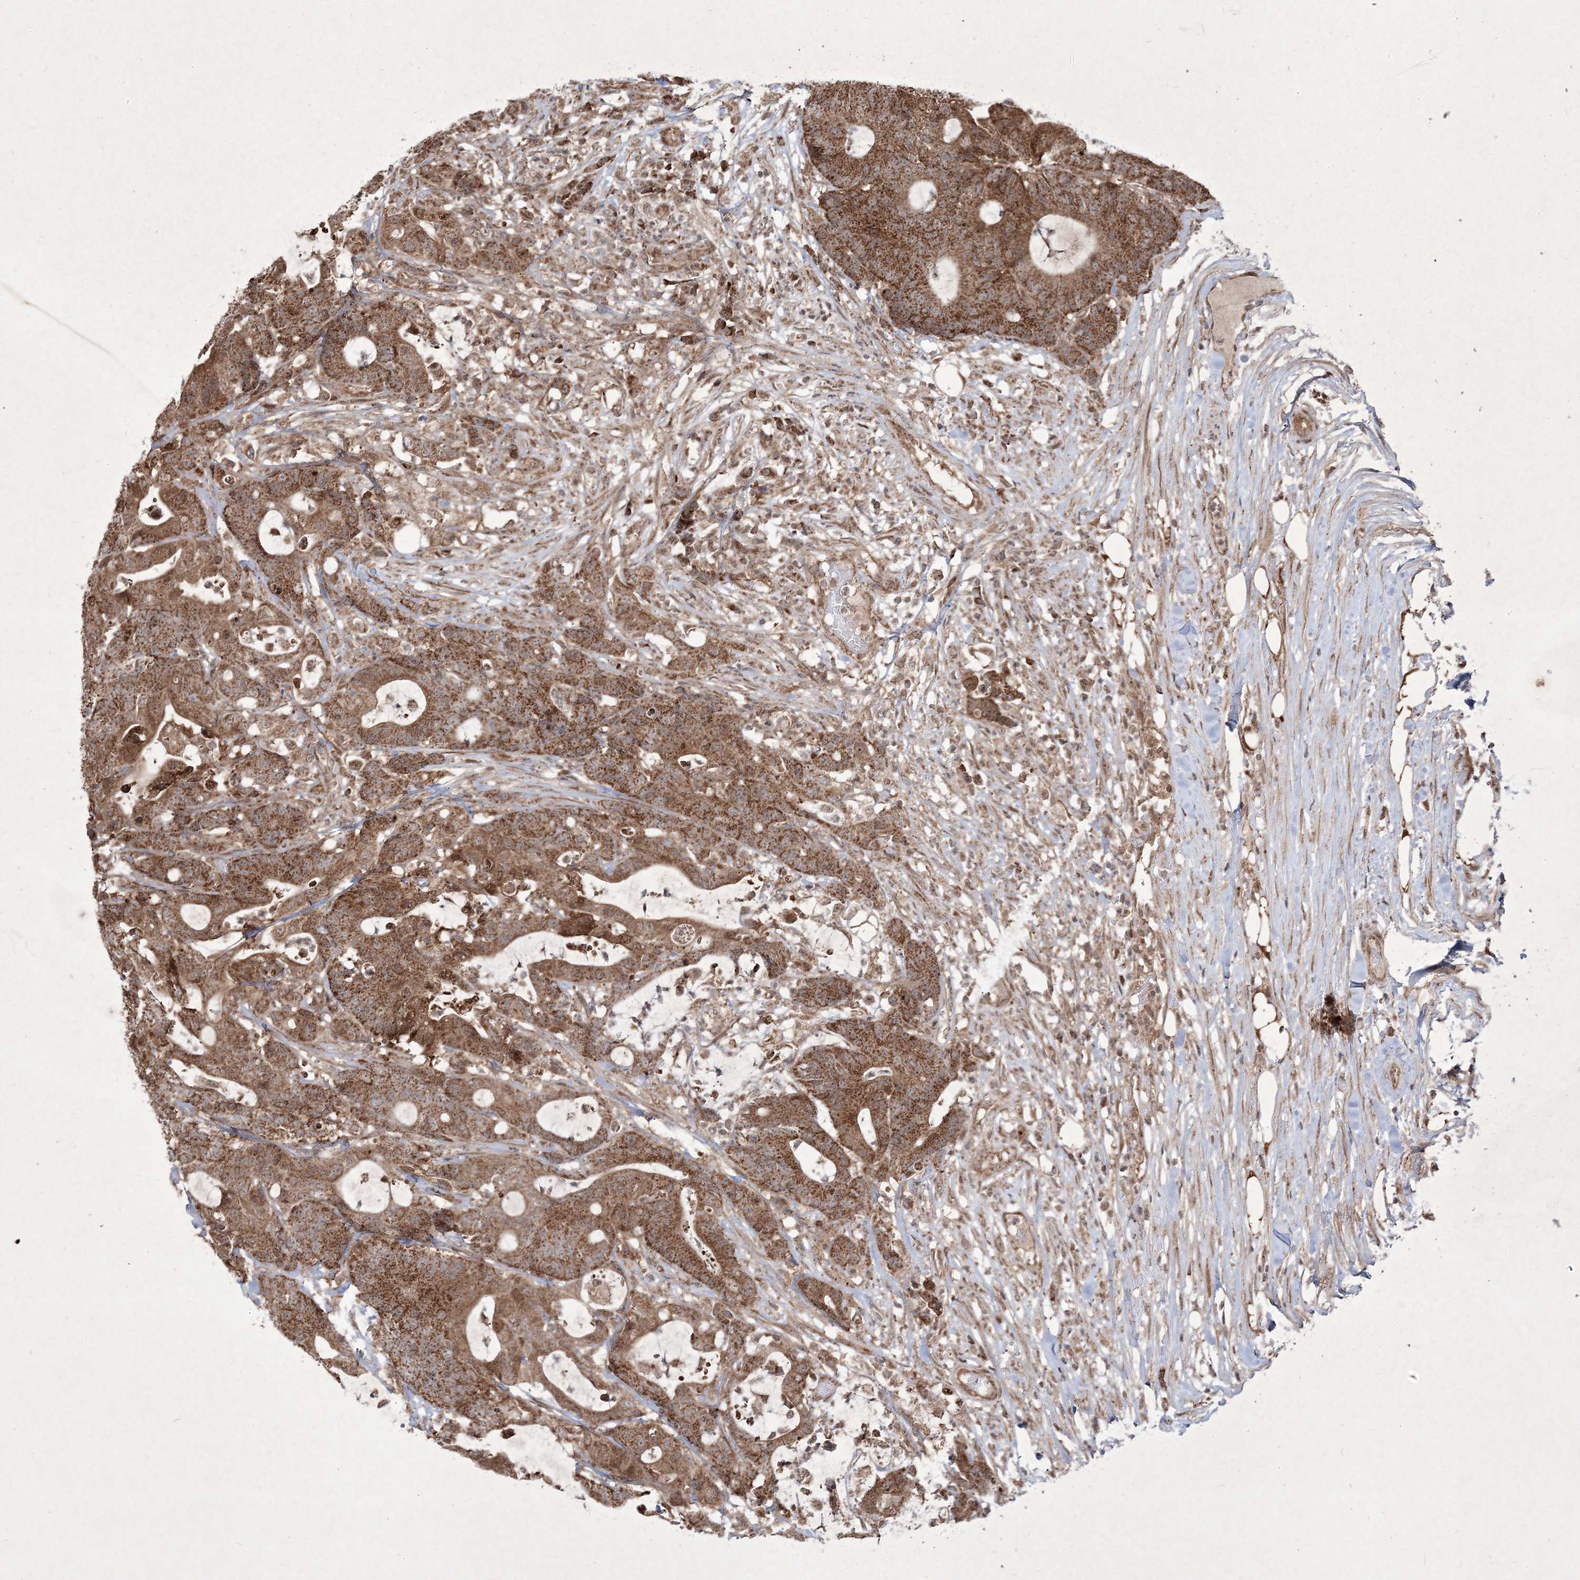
{"staining": {"intensity": "moderate", "quantity": ">75%", "location": "cytoplasmic/membranous"}, "tissue": "colorectal cancer", "cell_type": "Tumor cells", "image_type": "cancer", "snomed": [{"axis": "morphology", "description": "Adenocarcinoma, NOS"}, {"axis": "topography", "description": "Colon"}], "caption": "Colorectal cancer tissue demonstrates moderate cytoplasmic/membranous expression in approximately >75% of tumor cells, visualized by immunohistochemistry. (Brightfield microscopy of DAB IHC at high magnification).", "gene": "PLEKHM2", "patient": {"sex": "female", "age": 84}}